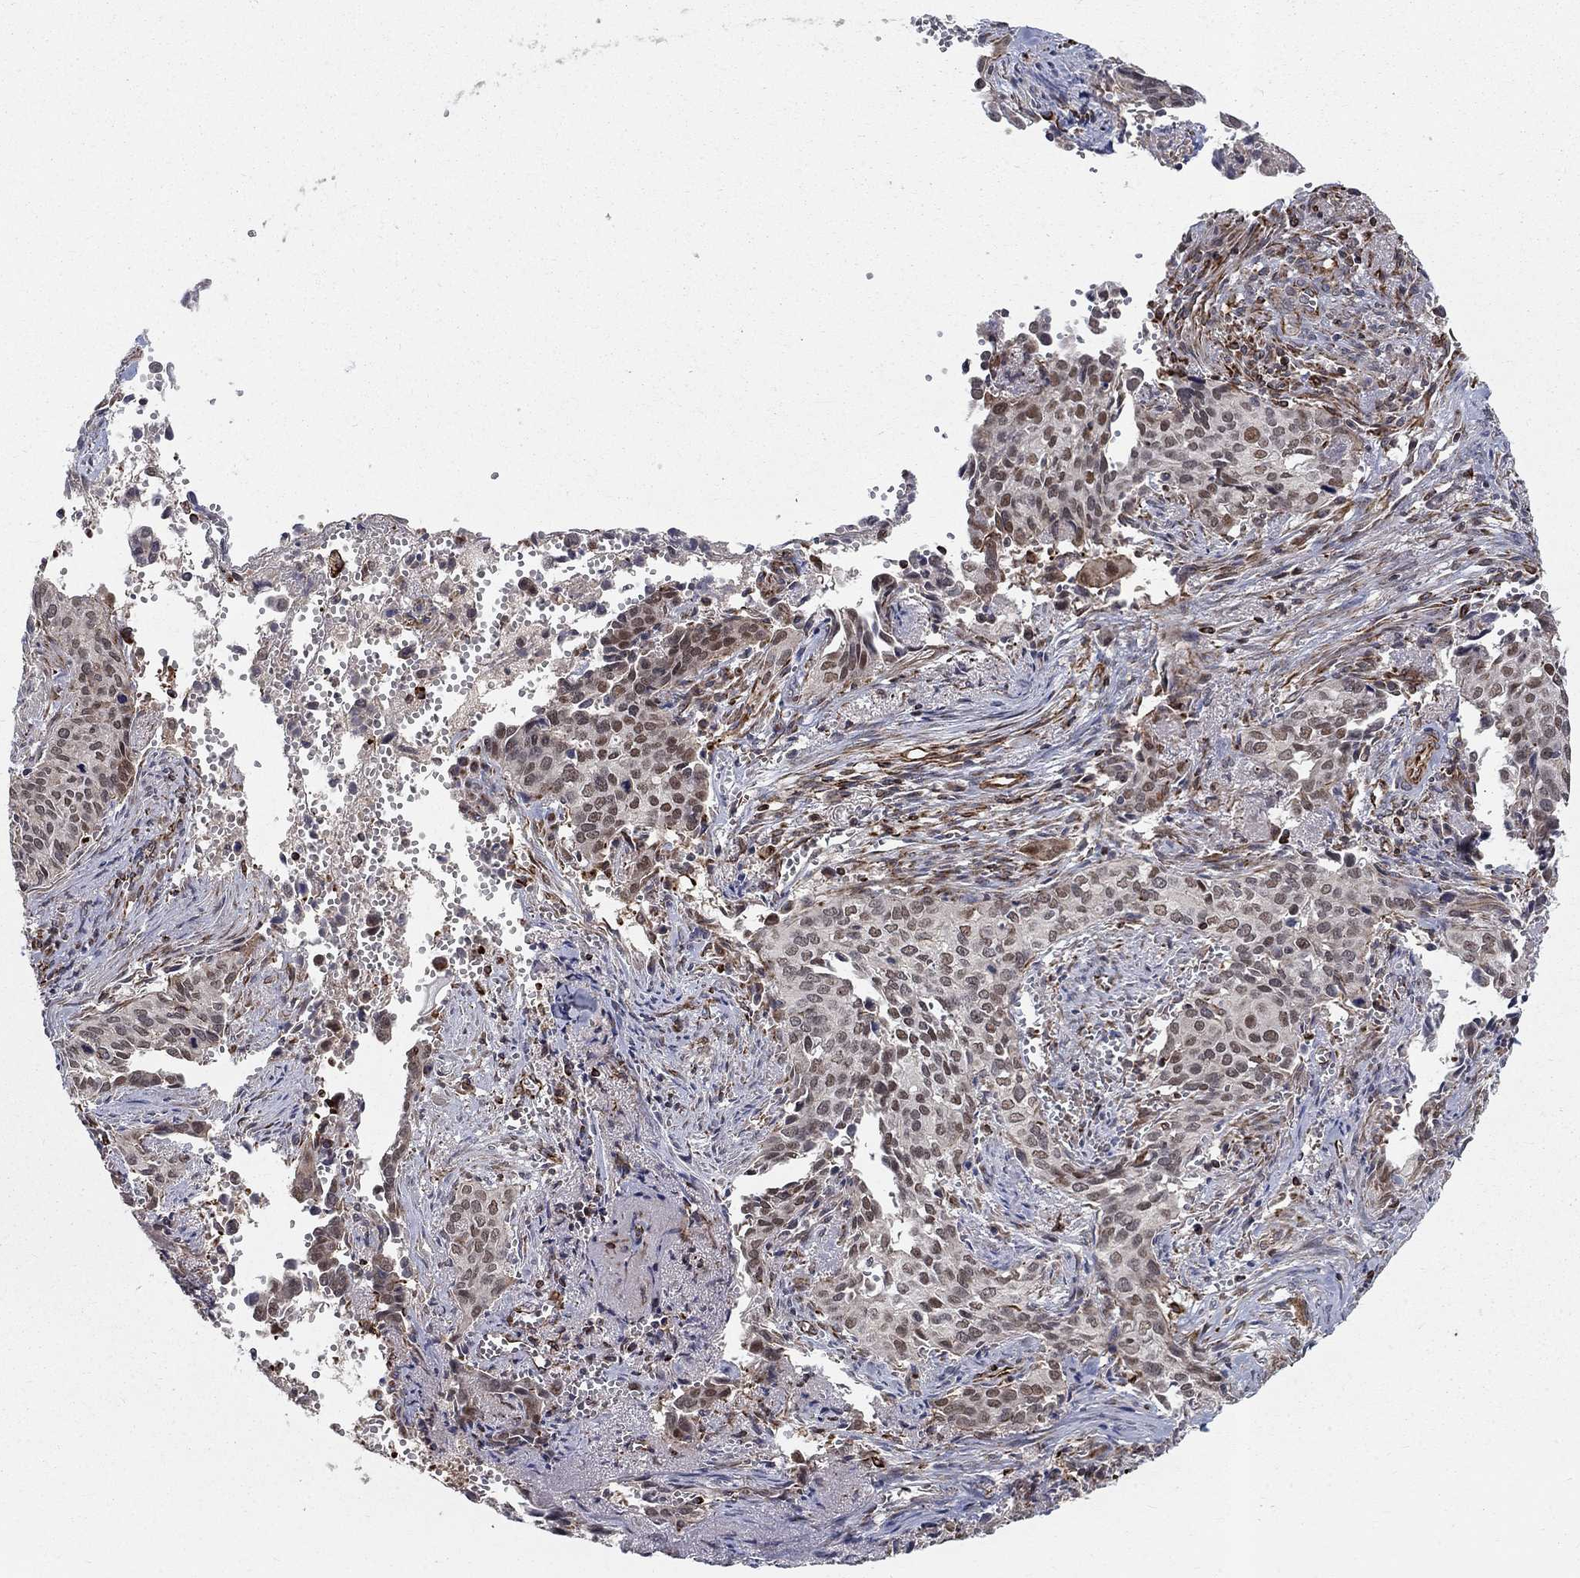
{"staining": {"intensity": "moderate", "quantity": "<25%", "location": "nuclear"}, "tissue": "cervical cancer", "cell_type": "Tumor cells", "image_type": "cancer", "snomed": [{"axis": "morphology", "description": "Squamous cell carcinoma, NOS"}, {"axis": "topography", "description": "Cervix"}], "caption": "A brown stain labels moderate nuclear positivity of a protein in human cervical squamous cell carcinoma tumor cells.", "gene": "MSRA", "patient": {"sex": "female", "age": 29}}